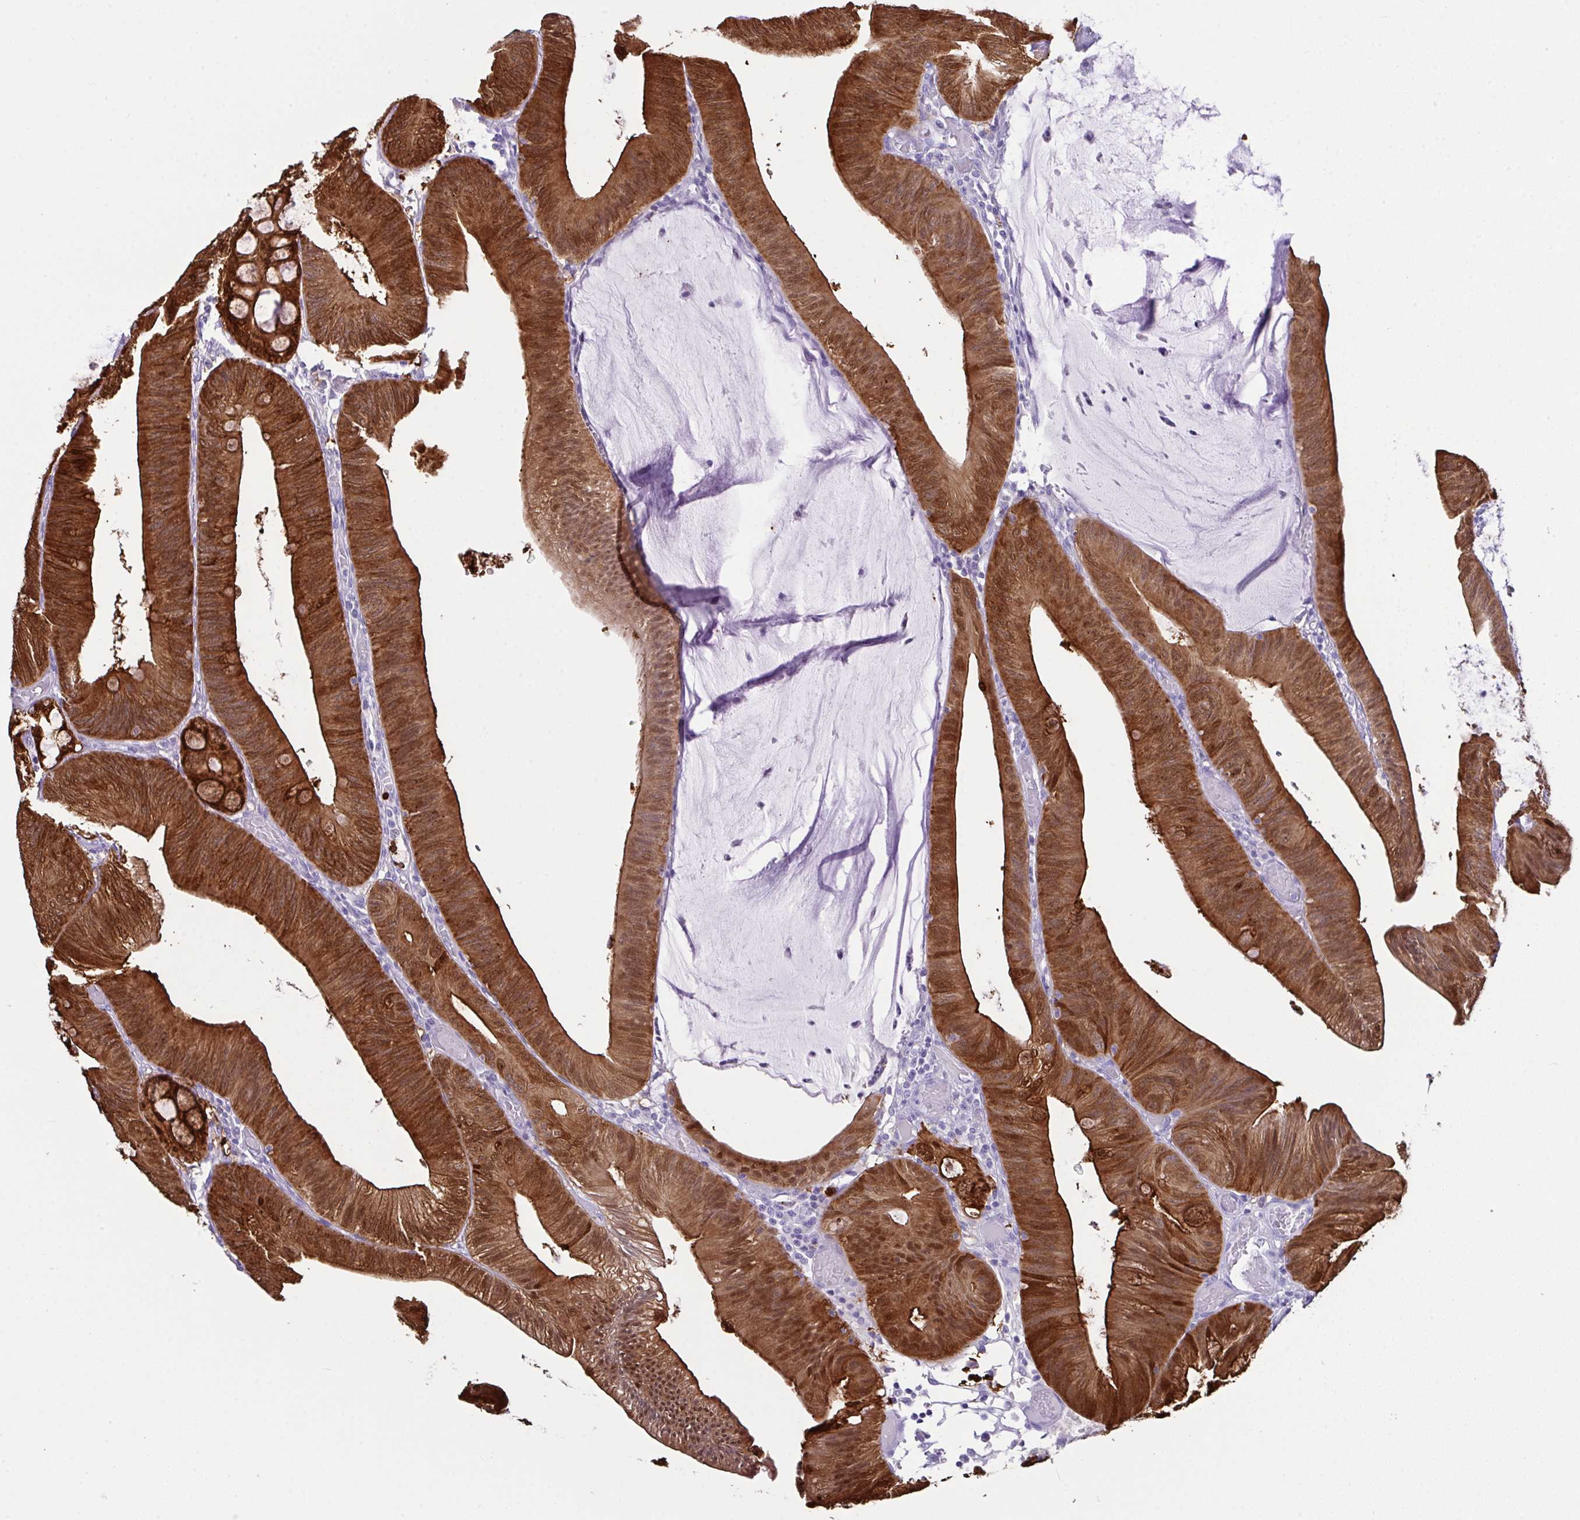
{"staining": {"intensity": "strong", "quantity": ">75%", "location": "cytoplasmic/membranous,nuclear"}, "tissue": "colorectal cancer", "cell_type": "Tumor cells", "image_type": "cancer", "snomed": [{"axis": "morphology", "description": "Adenocarcinoma, NOS"}, {"axis": "topography", "description": "Colon"}], "caption": "The micrograph reveals immunohistochemical staining of adenocarcinoma (colorectal). There is strong cytoplasmic/membranous and nuclear staining is present in about >75% of tumor cells.", "gene": "LGALS4", "patient": {"sex": "male", "age": 84}}